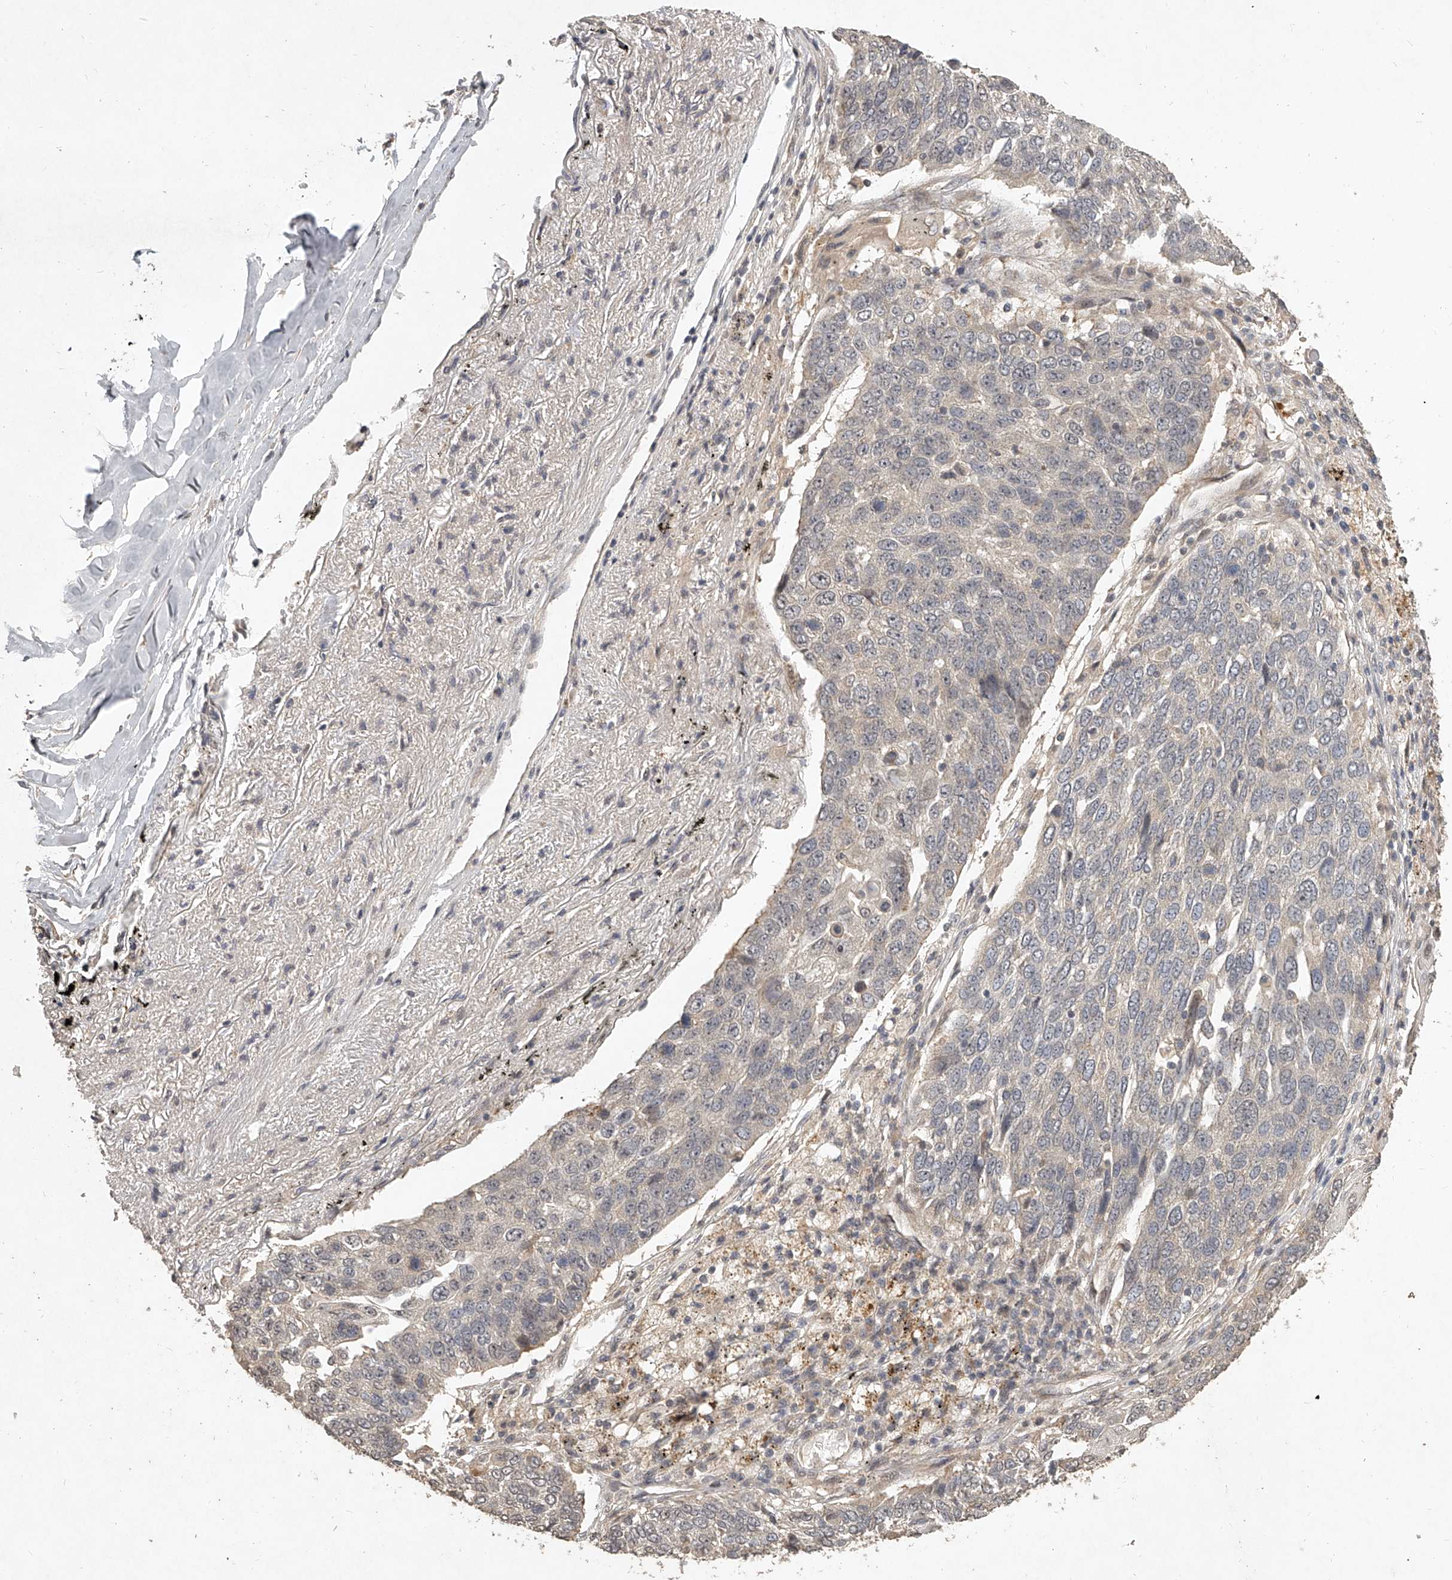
{"staining": {"intensity": "negative", "quantity": "none", "location": "none"}, "tissue": "lung cancer", "cell_type": "Tumor cells", "image_type": "cancer", "snomed": [{"axis": "morphology", "description": "Squamous cell carcinoma, NOS"}, {"axis": "topography", "description": "Lung"}], "caption": "Lung cancer was stained to show a protein in brown. There is no significant positivity in tumor cells. The staining was performed using DAB to visualize the protein expression in brown, while the nuclei were stained in blue with hematoxylin (Magnification: 20x).", "gene": "SLC37A1", "patient": {"sex": "male", "age": 66}}